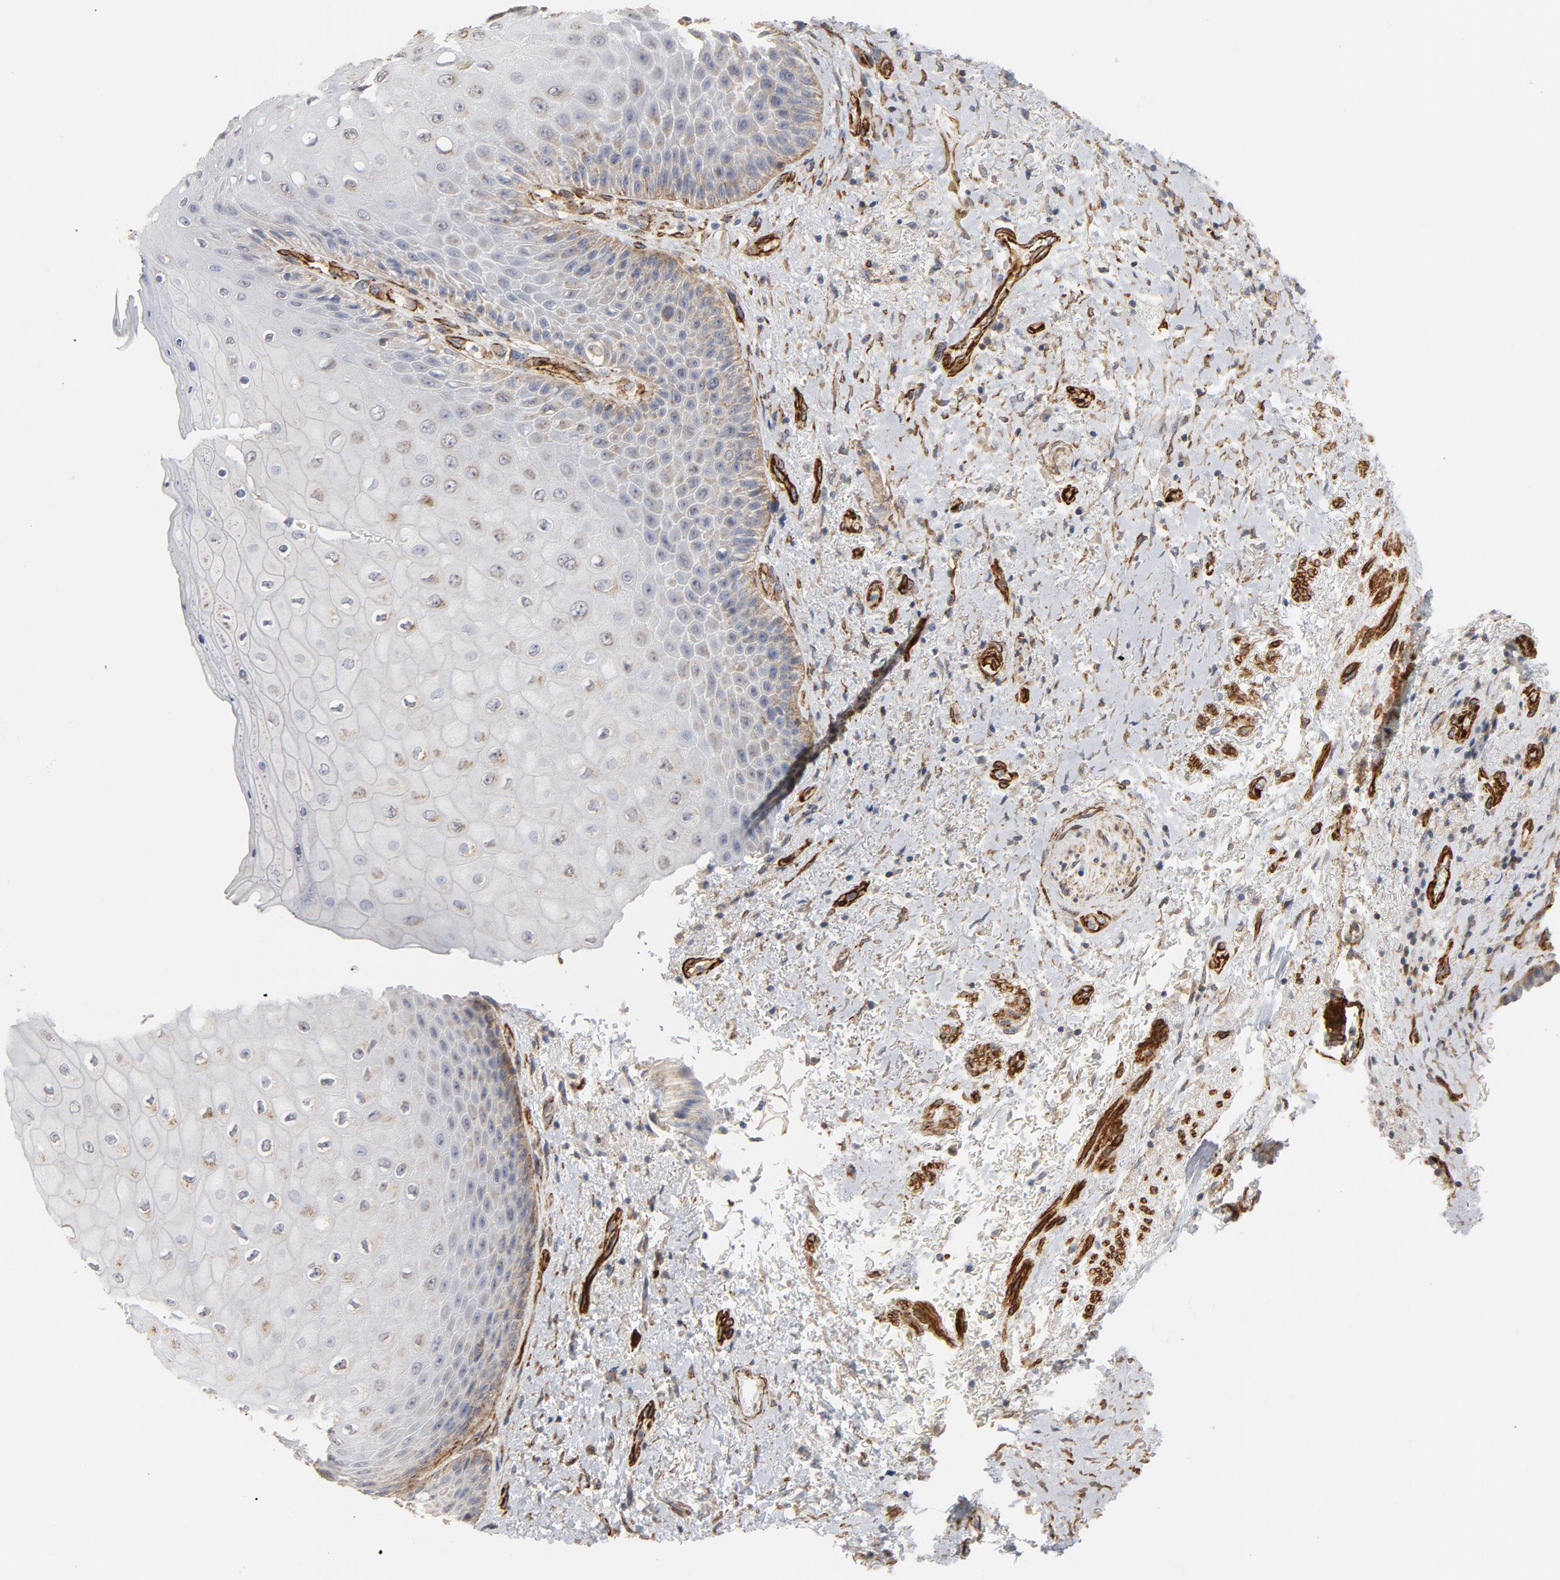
{"staining": {"intensity": "moderate", "quantity": "<25%", "location": "cytoplasmic/membranous"}, "tissue": "skin", "cell_type": "Epidermal cells", "image_type": "normal", "snomed": [{"axis": "morphology", "description": "Normal tissue, NOS"}, {"axis": "topography", "description": "Anal"}], "caption": "Immunohistochemistry of benign human skin reveals low levels of moderate cytoplasmic/membranous staining in approximately <25% of epidermal cells. (Stains: DAB in brown, nuclei in blue, Microscopy: brightfield microscopy at high magnification).", "gene": "GNG2", "patient": {"sex": "female", "age": 46}}